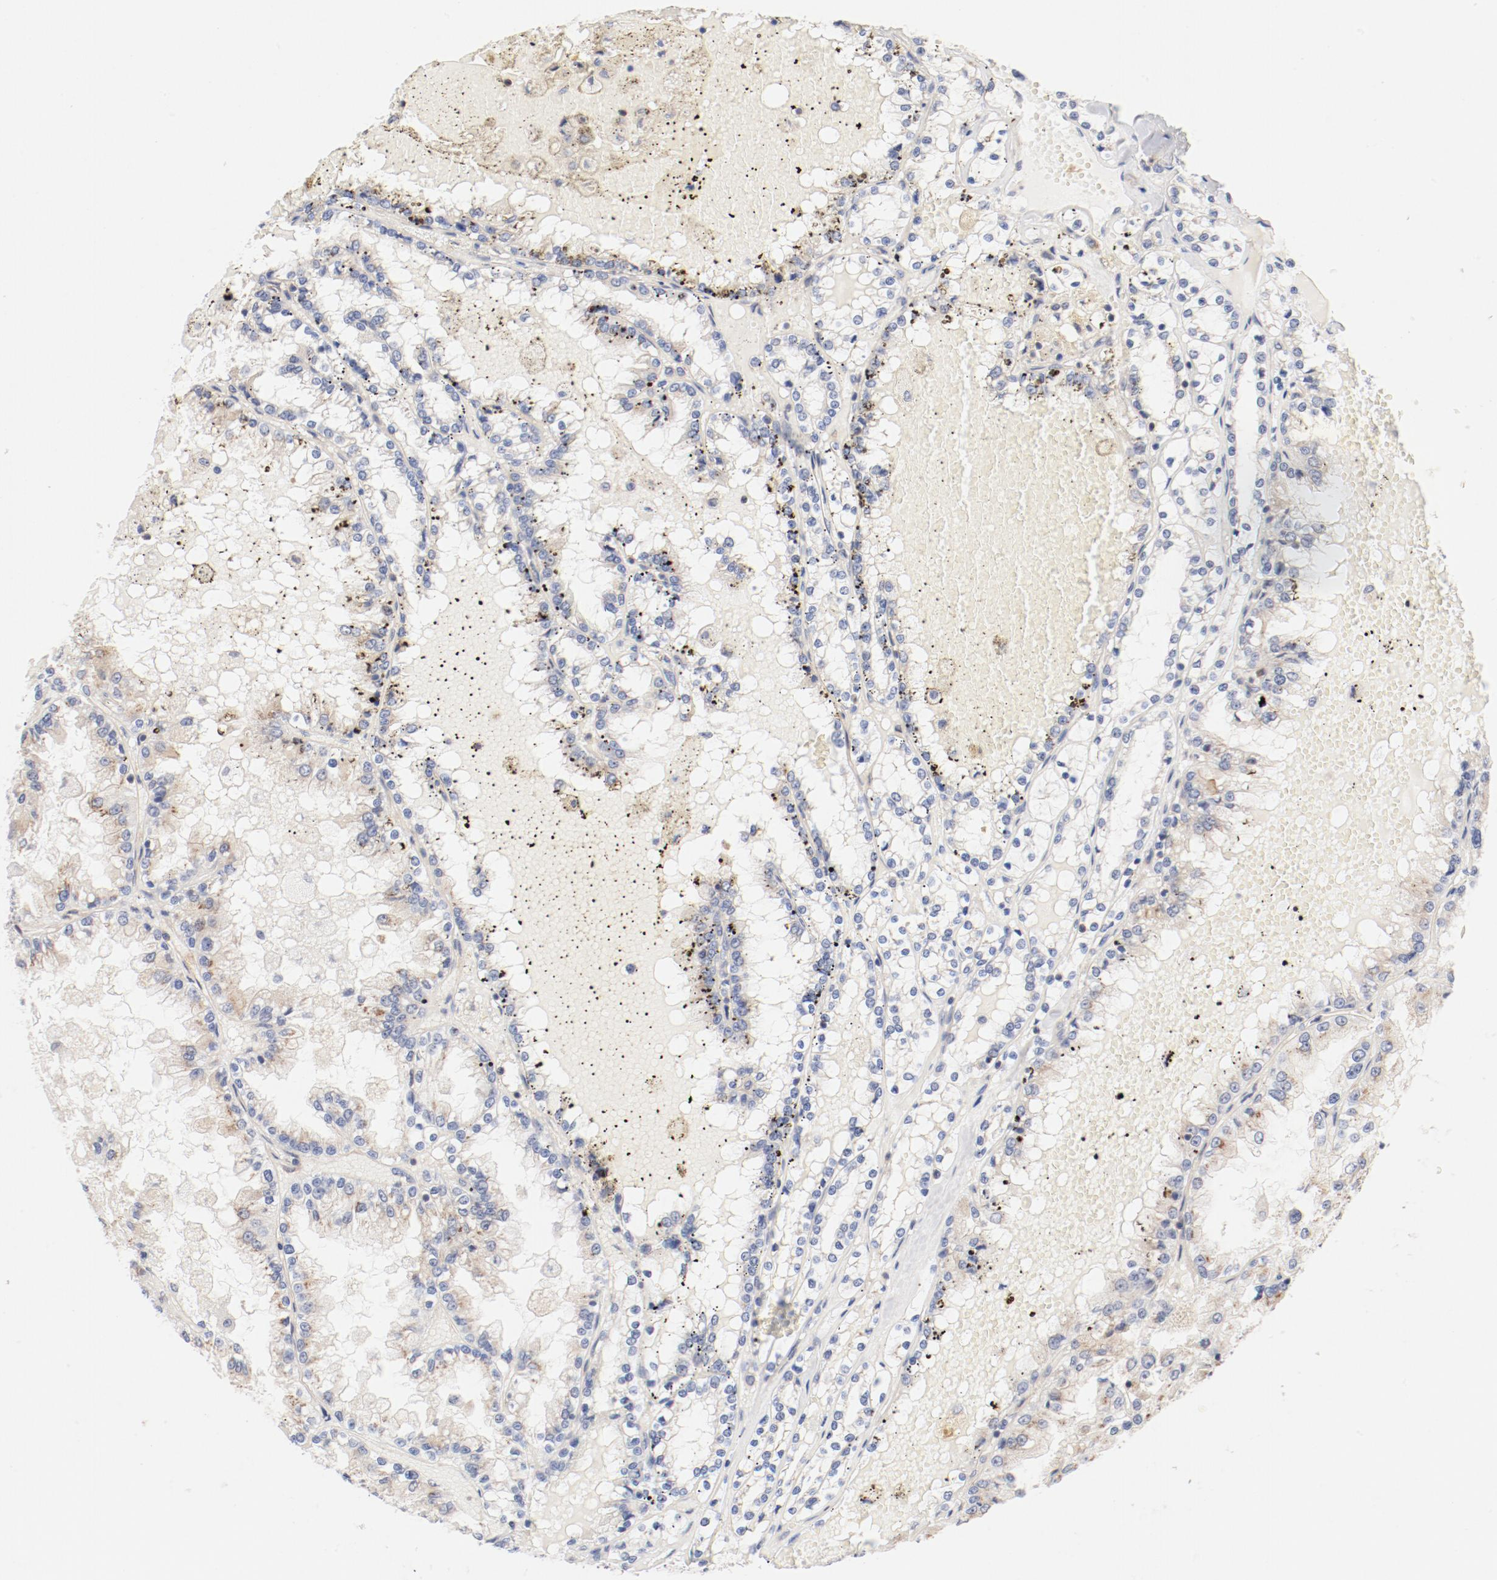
{"staining": {"intensity": "weak", "quantity": "25%-75%", "location": "cytoplasmic/membranous"}, "tissue": "renal cancer", "cell_type": "Tumor cells", "image_type": "cancer", "snomed": [{"axis": "morphology", "description": "Adenocarcinoma, NOS"}, {"axis": "topography", "description": "Kidney"}], "caption": "DAB immunohistochemical staining of human renal cancer (adenocarcinoma) demonstrates weak cytoplasmic/membranous protein staining in approximately 25%-75% of tumor cells. The staining was performed using DAB (3,3'-diaminobenzidine), with brown indicating positive protein expression. Nuclei are stained blue with hematoxylin.", "gene": "ZNF267", "patient": {"sex": "female", "age": 56}}